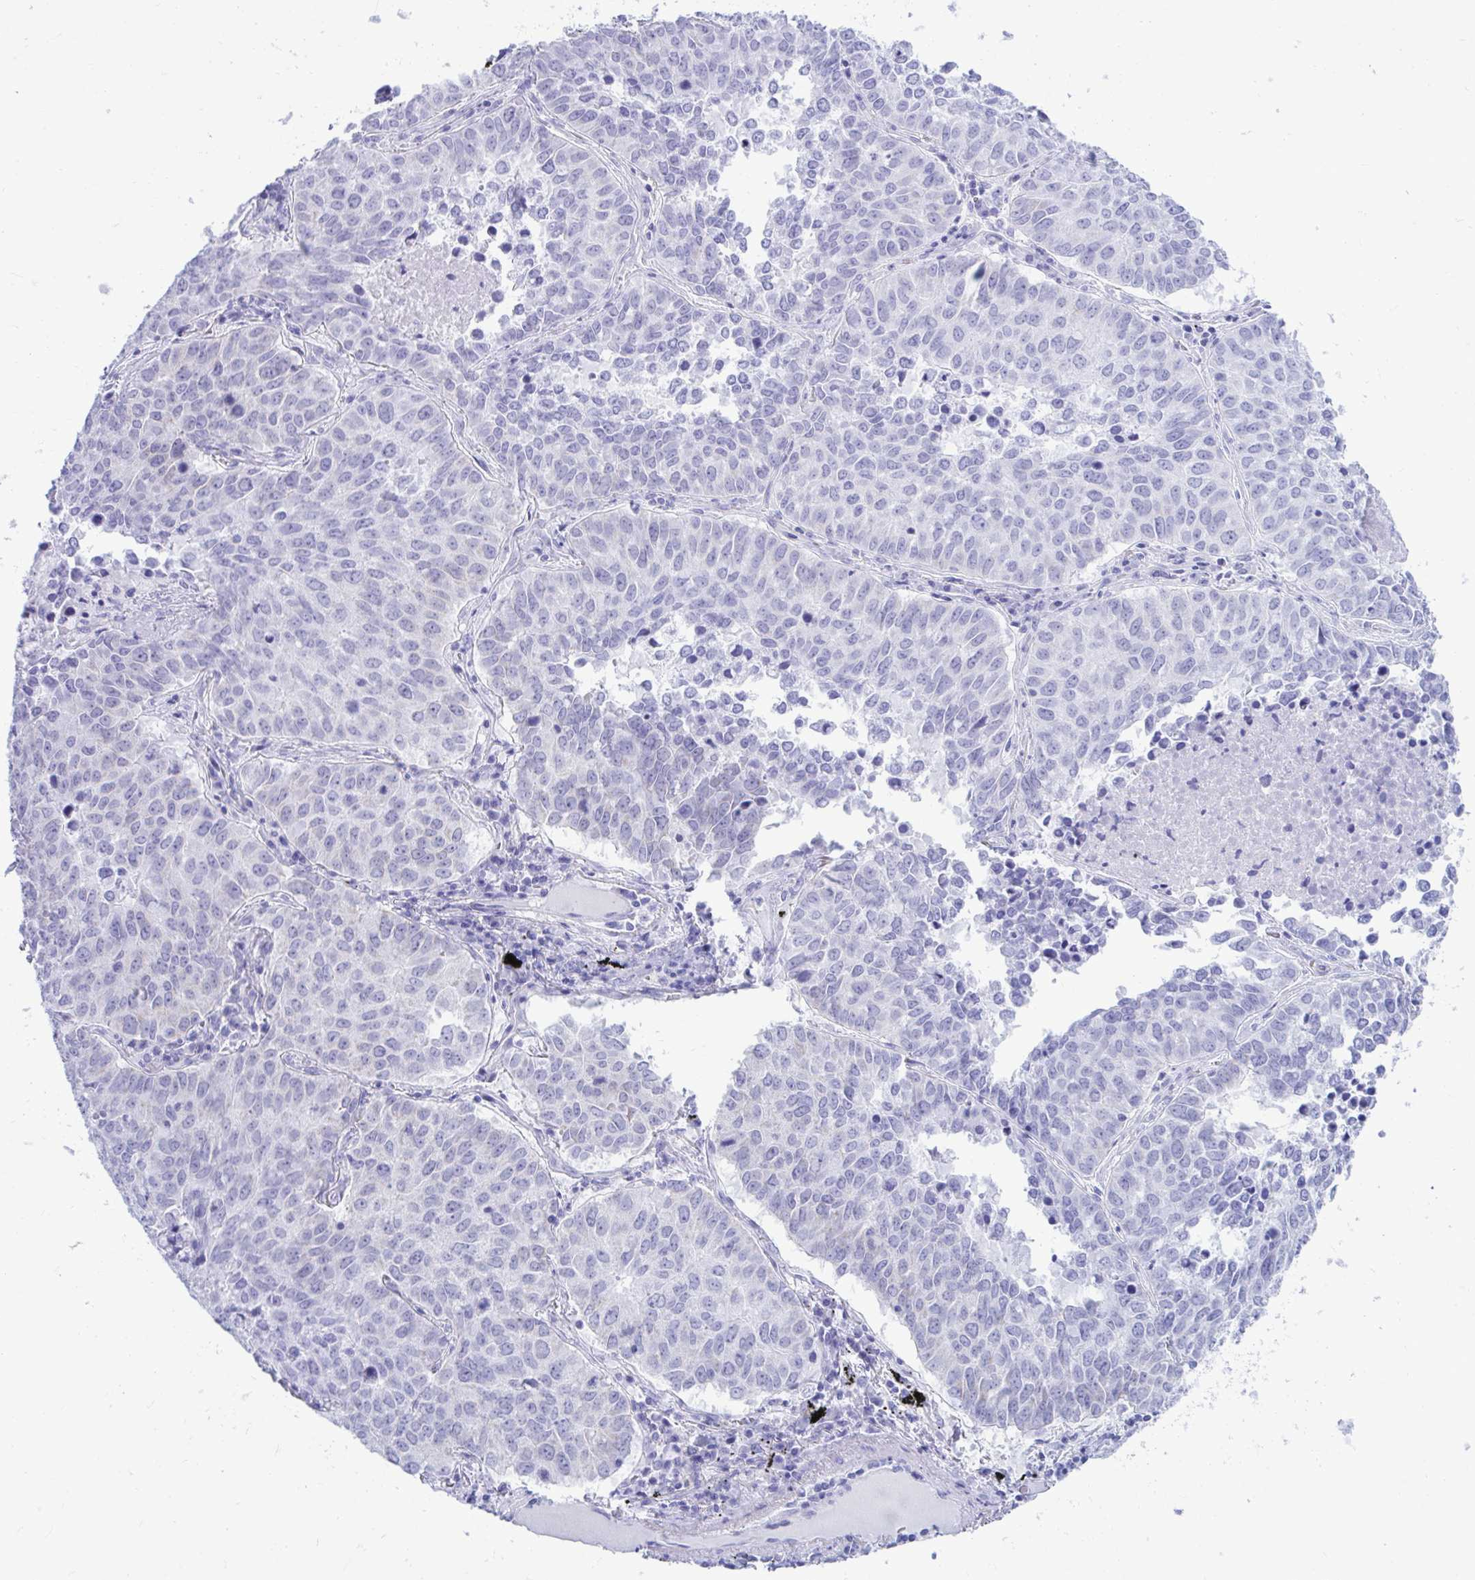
{"staining": {"intensity": "negative", "quantity": "none", "location": "none"}, "tissue": "lung cancer", "cell_type": "Tumor cells", "image_type": "cancer", "snomed": [{"axis": "morphology", "description": "Adenocarcinoma, NOS"}, {"axis": "topography", "description": "Lung"}], "caption": "Photomicrograph shows no significant protein staining in tumor cells of lung cancer.", "gene": "SHISA8", "patient": {"sex": "female", "age": 50}}